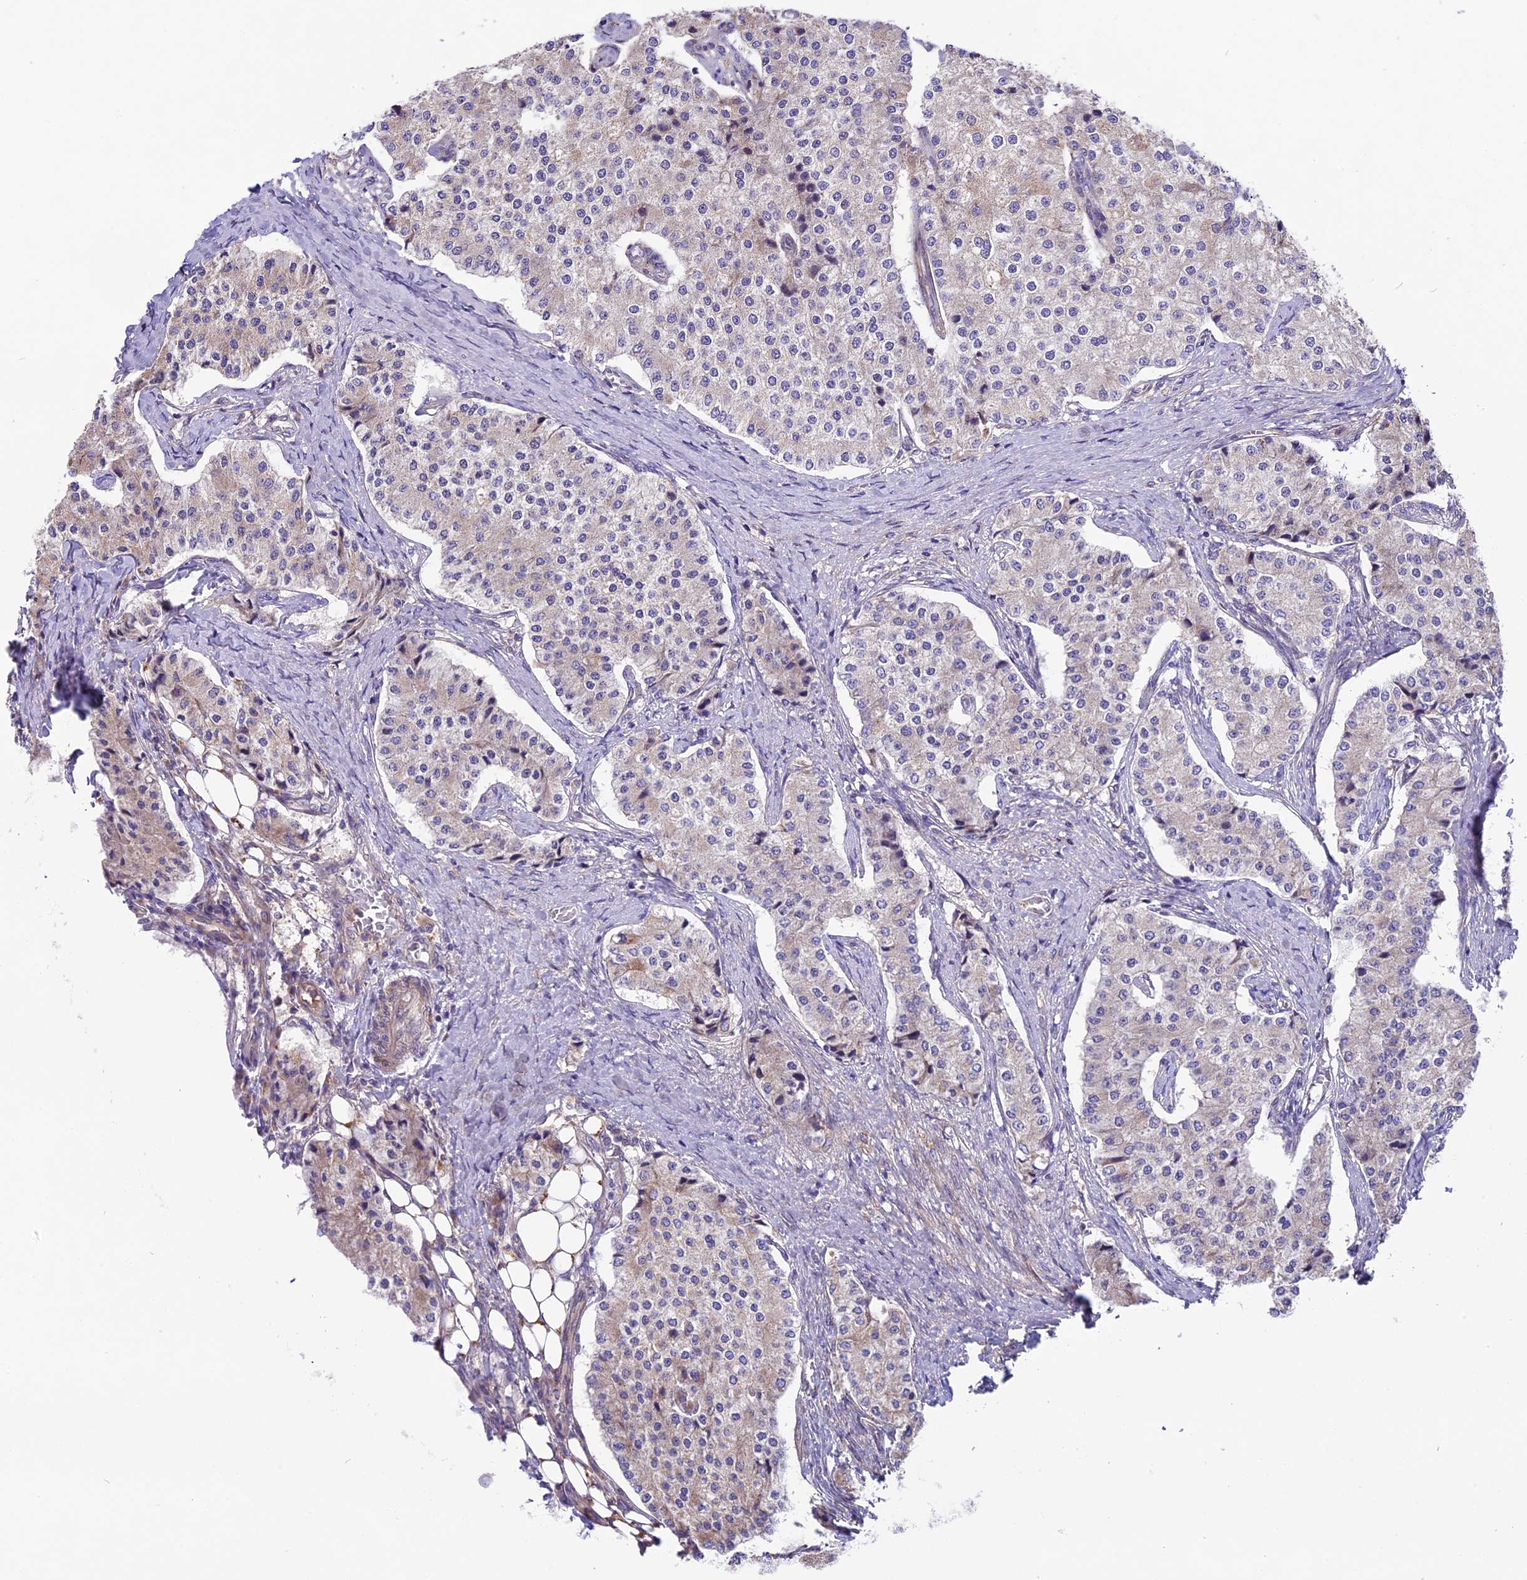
{"staining": {"intensity": "weak", "quantity": "<25%", "location": "cytoplasmic/membranous"}, "tissue": "carcinoid", "cell_type": "Tumor cells", "image_type": "cancer", "snomed": [{"axis": "morphology", "description": "Carcinoid, malignant, NOS"}, {"axis": "topography", "description": "Colon"}], "caption": "Tumor cells are negative for brown protein staining in carcinoid.", "gene": "COG8", "patient": {"sex": "female", "age": 52}}